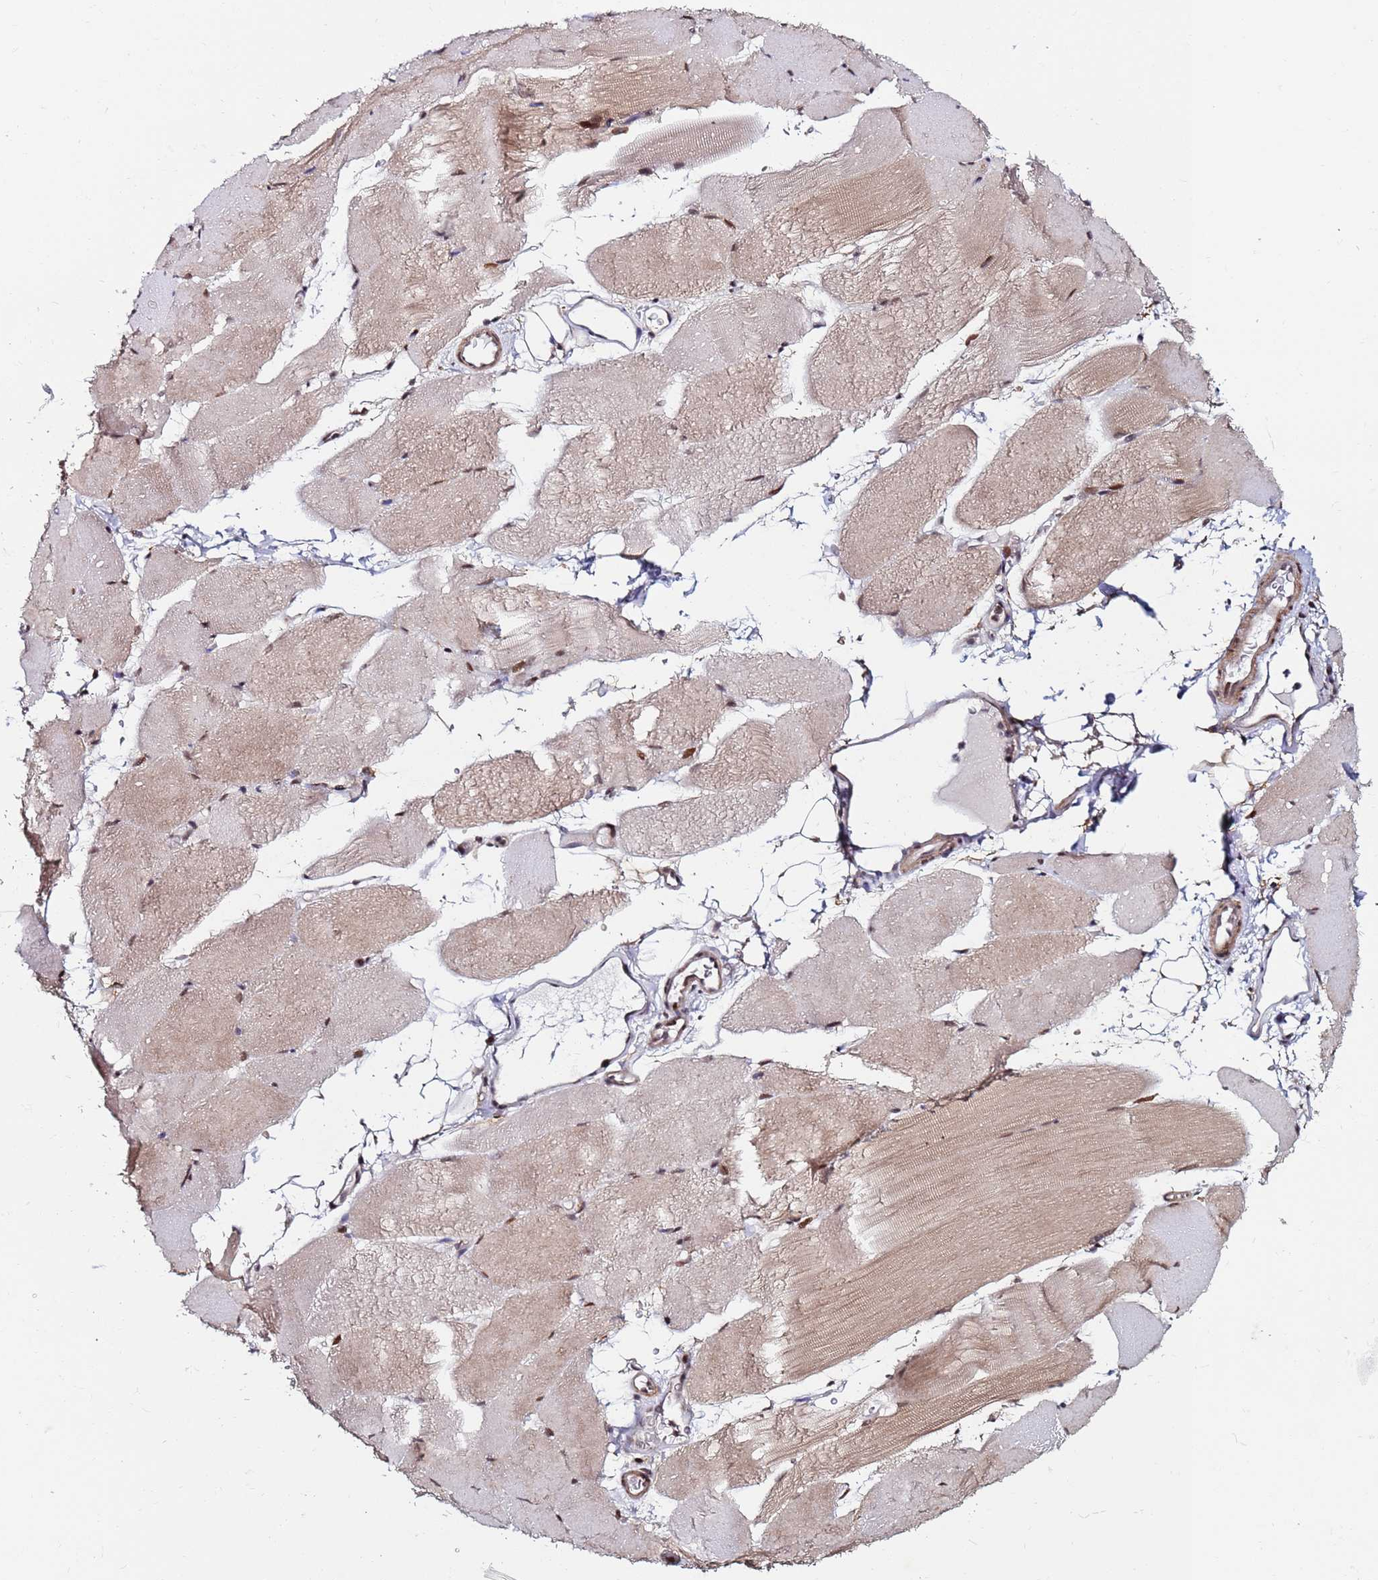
{"staining": {"intensity": "moderate", "quantity": ">75%", "location": "cytoplasmic/membranous,nuclear"}, "tissue": "skeletal muscle", "cell_type": "Myocytes", "image_type": "normal", "snomed": [{"axis": "morphology", "description": "Normal tissue, NOS"}, {"axis": "topography", "description": "Skeletal muscle"}, {"axis": "topography", "description": "Parathyroid gland"}], "caption": "Immunohistochemical staining of benign skeletal muscle displays medium levels of moderate cytoplasmic/membranous,nuclear staining in about >75% of myocytes. Nuclei are stained in blue.", "gene": "PPM1H", "patient": {"sex": "female", "age": 37}}